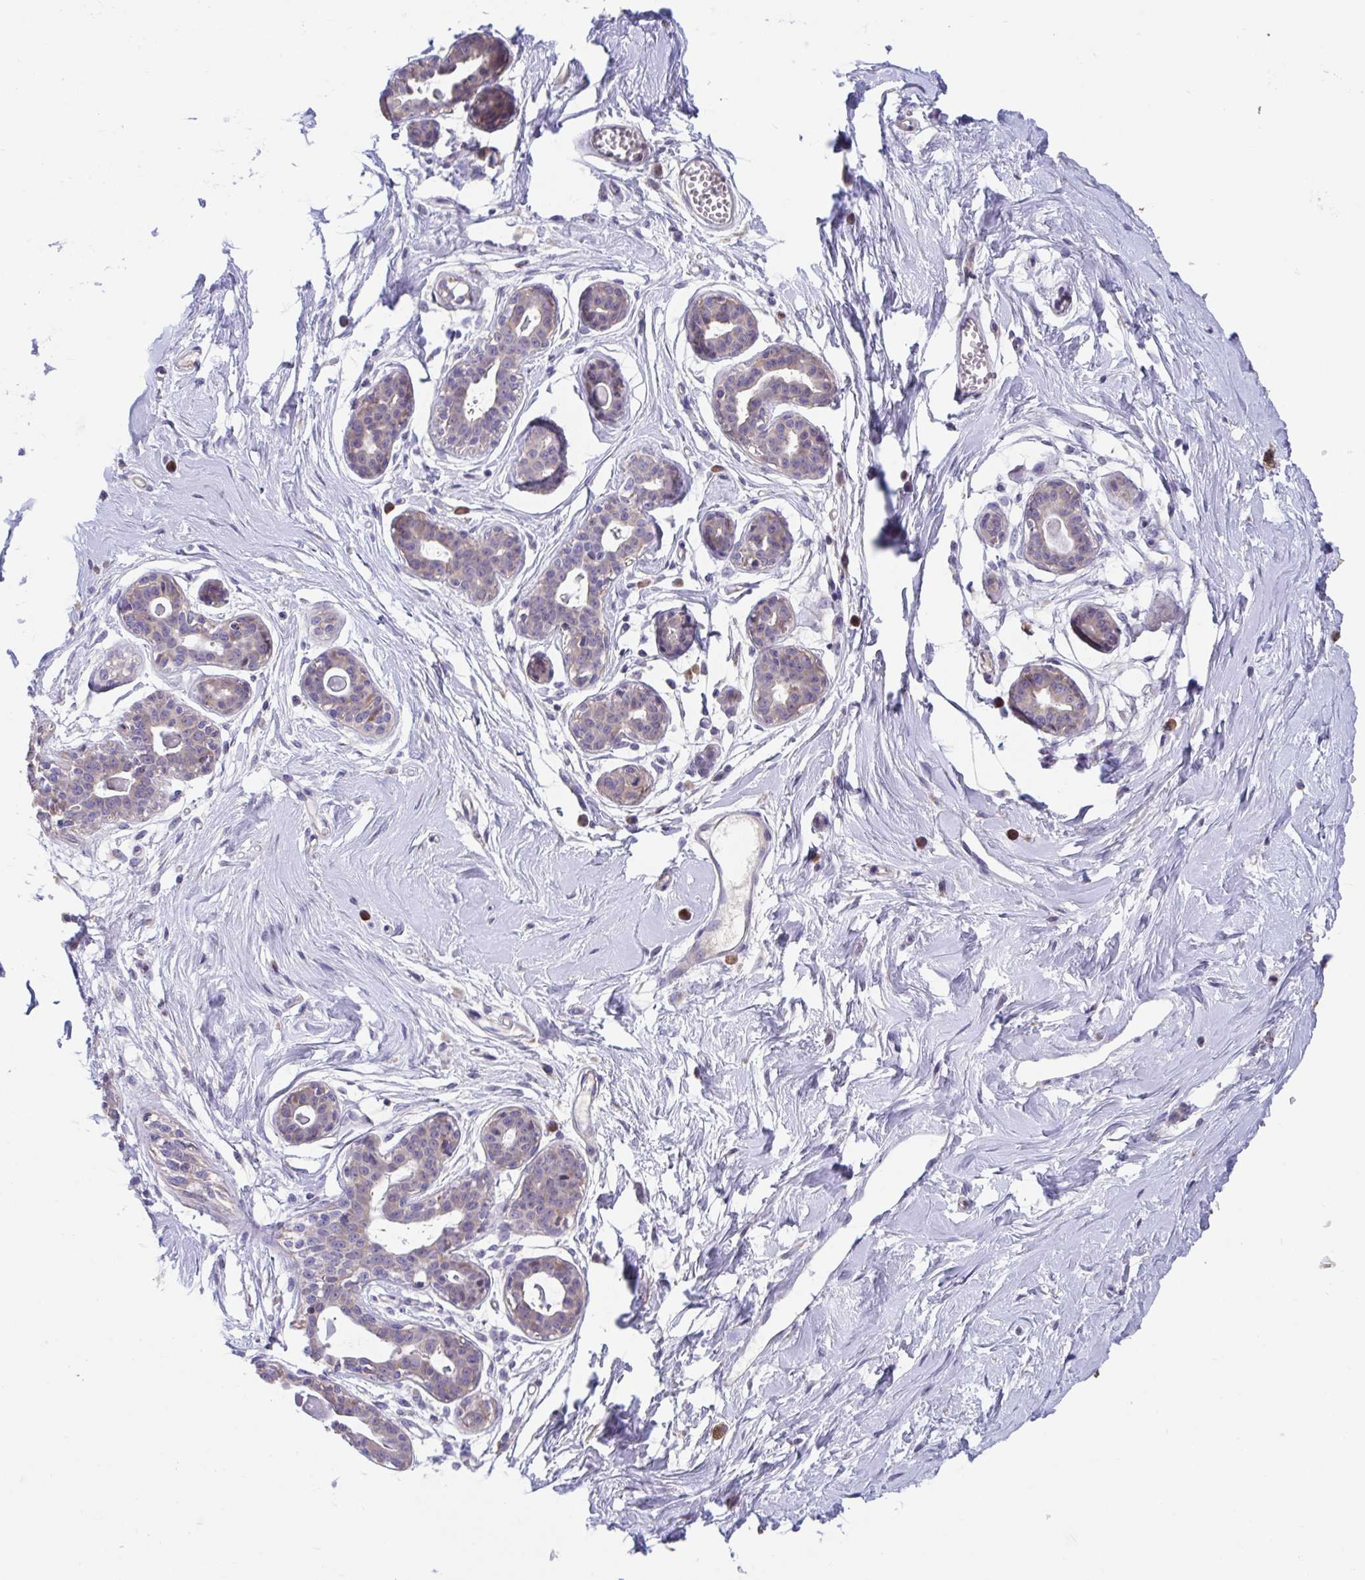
{"staining": {"intensity": "negative", "quantity": "none", "location": "none"}, "tissue": "breast", "cell_type": "Adipocytes", "image_type": "normal", "snomed": [{"axis": "morphology", "description": "Normal tissue, NOS"}, {"axis": "topography", "description": "Breast"}], "caption": "High magnification brightfield microscopy of benign breast stained with DAB (3,3'-diaminobenzidine) (brown) and counterstained with hematoxylin (blue): adipocytes show no significant staining. (DAB immunohistochemistry (IHC) visualized using brightfield microscopy, high magnification).", "gene": "SUSD4", "patient": {"sex": "female", "age": 45}}